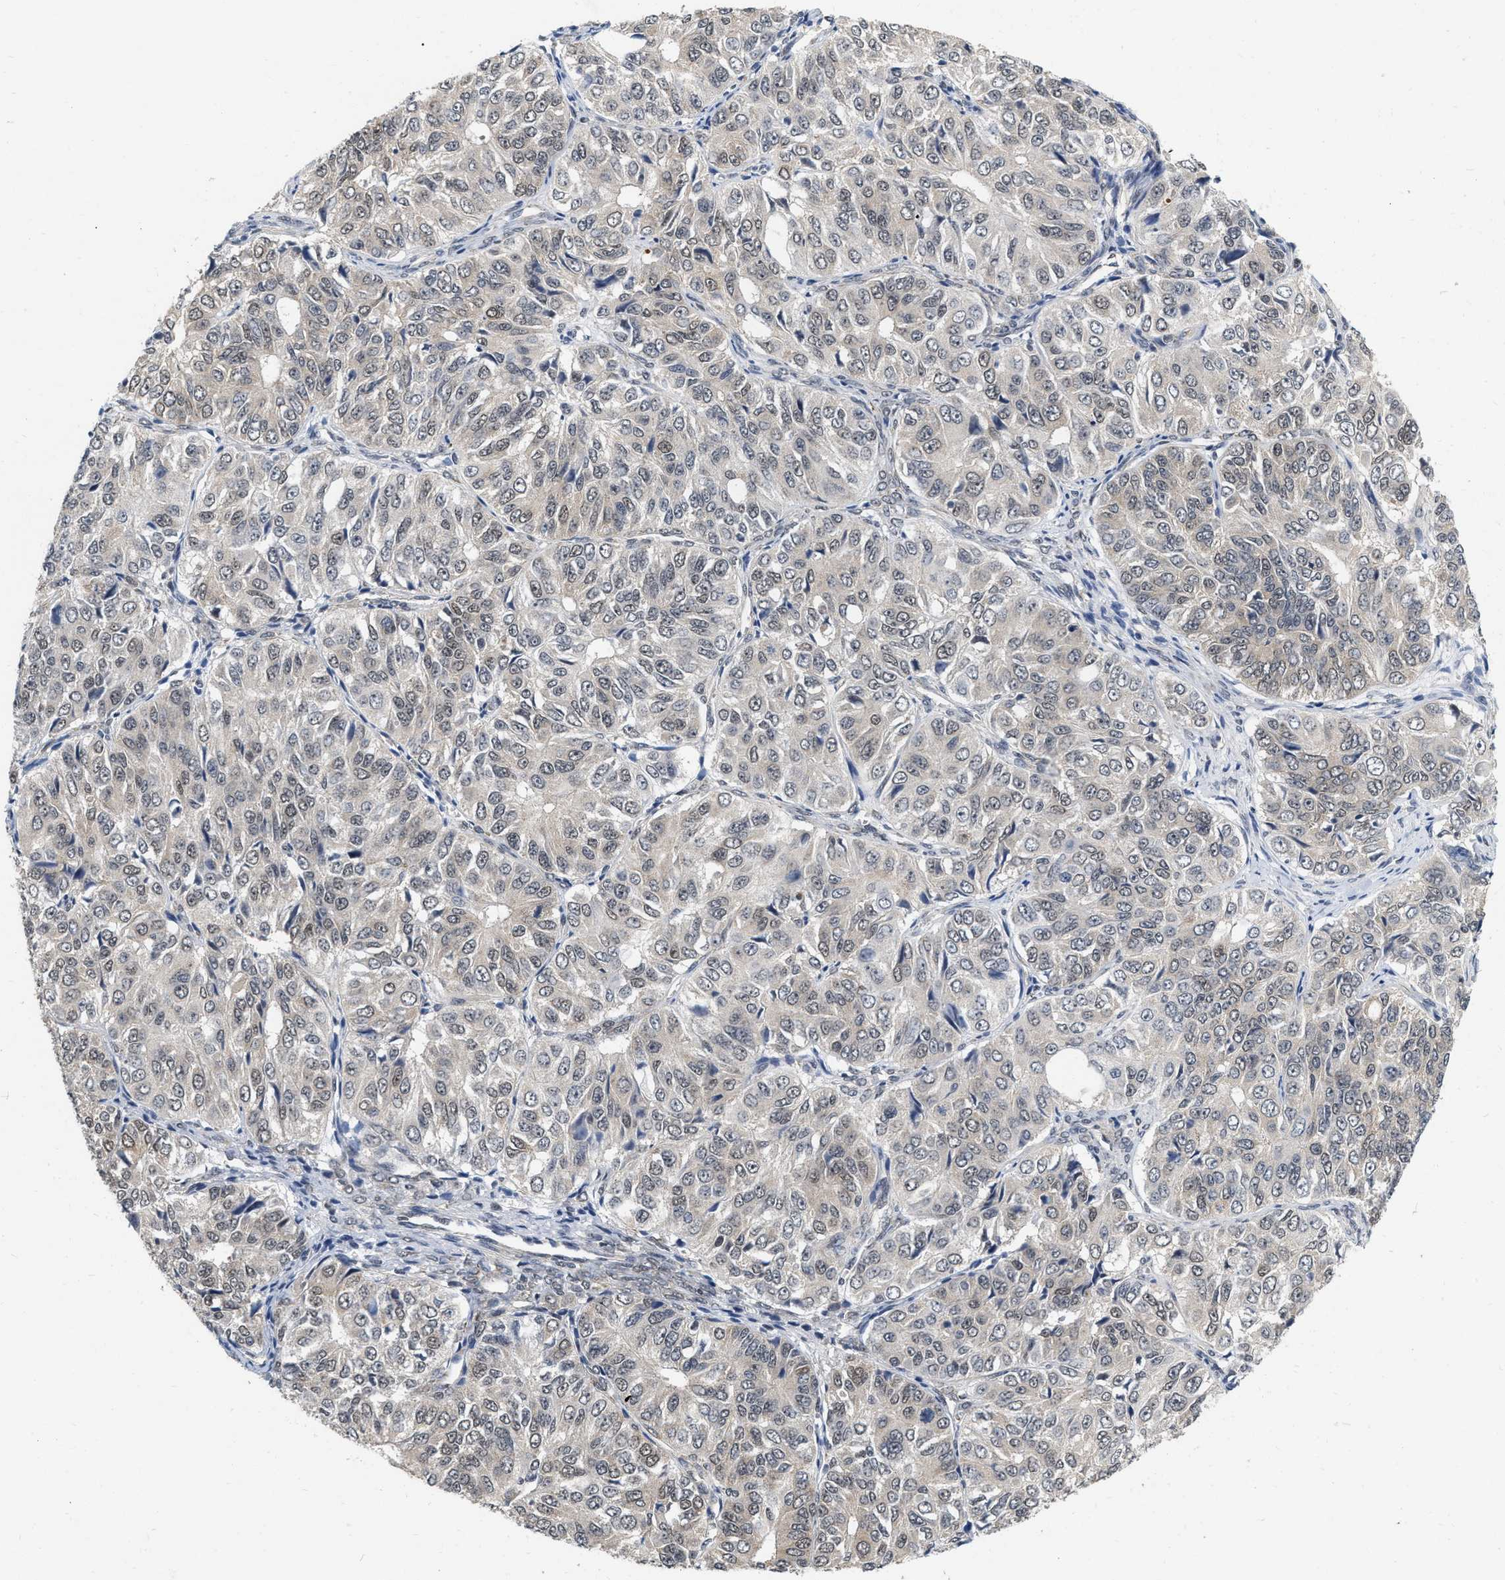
{"staining": {"intensity": "negative", "quantity": "none", "location": "none"}, "tissue": "ovarian cancer", "cell_type": "Tumor cells", "image_type": "cancer", "snomed": [{"axis": "morphology", "description": "Carcinoma, endometroid"}, {"axis": "topography", "description": "Ovary"}], "caption": "Immunohistochemistry (IHC) of human ovarian cancer (endometroid carcinoma) exhibits no expression in tumor cells.", "gene": "RUVBL1", "patient": {"sex": "female", "age": 51}}